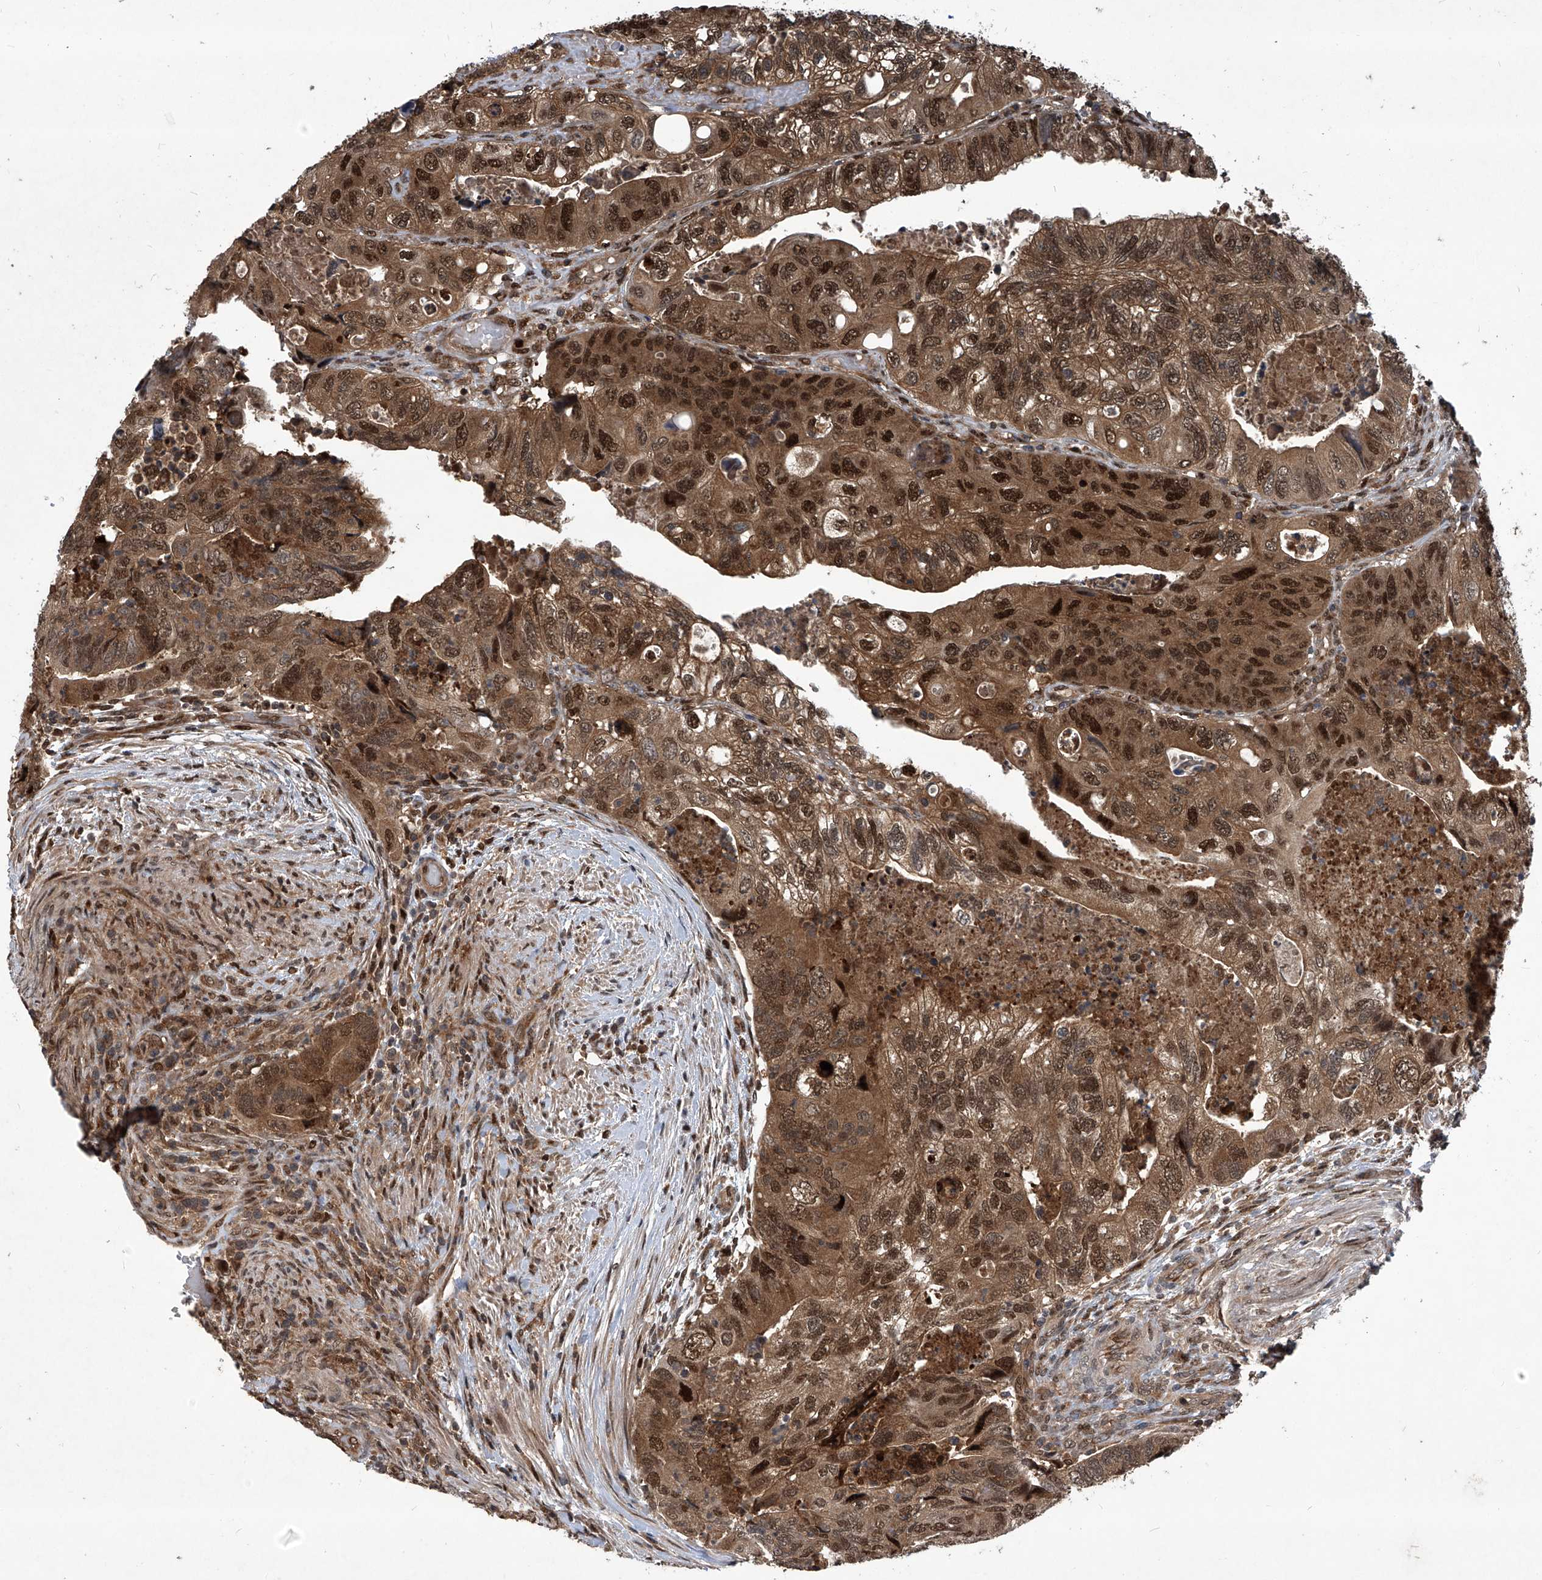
{"staining": {"intensity": "strong", "quantity": ">75%", "location": "cytoplasmic/membranous,nuclear"}, "tissue": "colorectal cancer", "cell_type": "Tumor cells", "image_type": "cancer", "snomed": [{"axis": "morphology", "description": "Adenocarcinoma, NOS"}, {"axis": "topography", "description": "Rectum"}], "caption": "There is high levels of strong cytoplasmic/membranous and nuclear expression in tumor cells of colorectal adenocarcinoma, as demonstrated by immunohistochemical staining (brown color).", "gene": "PSMB1", "patient": {"sex": "male", "age": 63}}